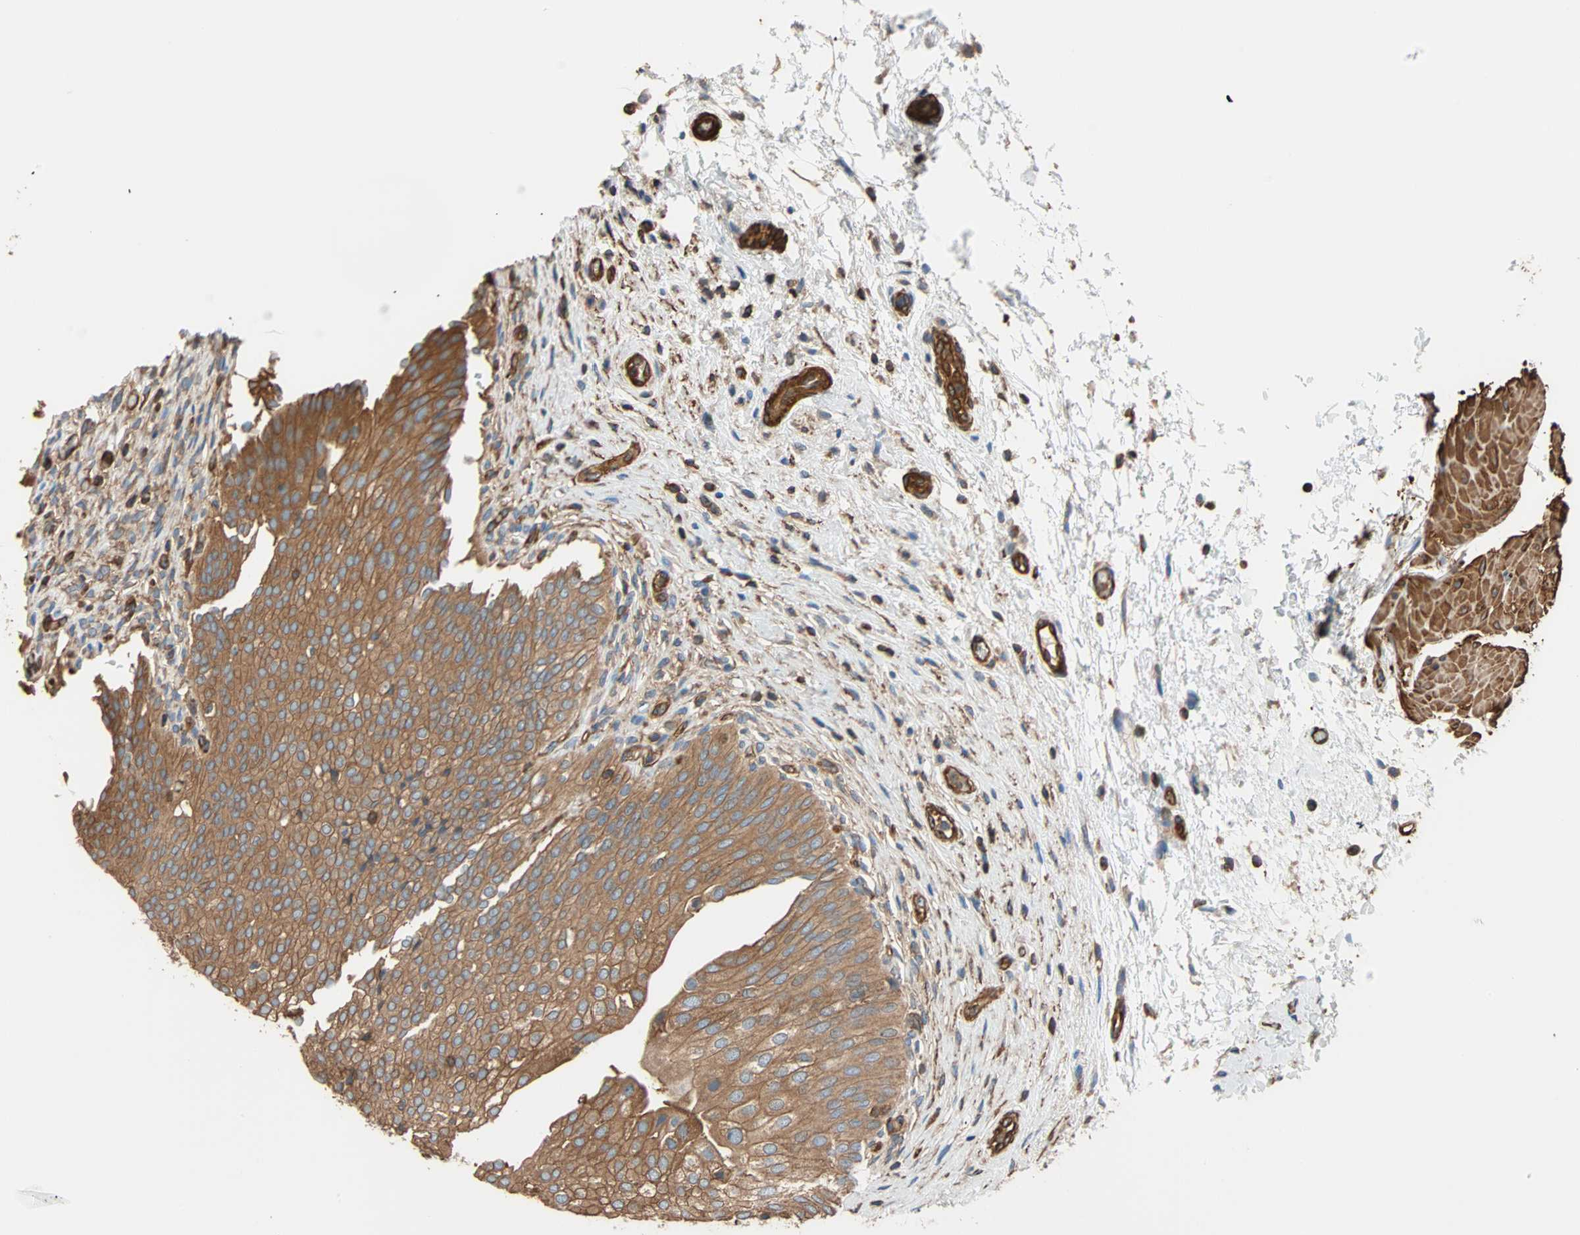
{"staining": {"intensity": "strong", "quantity": ">75%", "location": "cytoplasmic/membranous"}, "tissue": "urinary bladder", "cell_type": "Urothelial cells", "image_type": "normal", "snomed": [{"axis": "morphology", "description": "Normal tissue, NOS"}, {"axis": "morphology", "description": "Urothelial carcinoma, High grade"}, {"axis": "topography", "description": "Urinary bladder"}], "caption": "Immunohistochemical staining of unremarkable urinary bladder shows high levels of strong cytoplasmic/membranous staining in about >75% of urothelial cells. (DAB (3,3'-diaminobenzidine) = brown stain, brightfield microscopy at high magnification).", "gene": "GALNT10", "patient": {"sex": "male", "age": 46}}